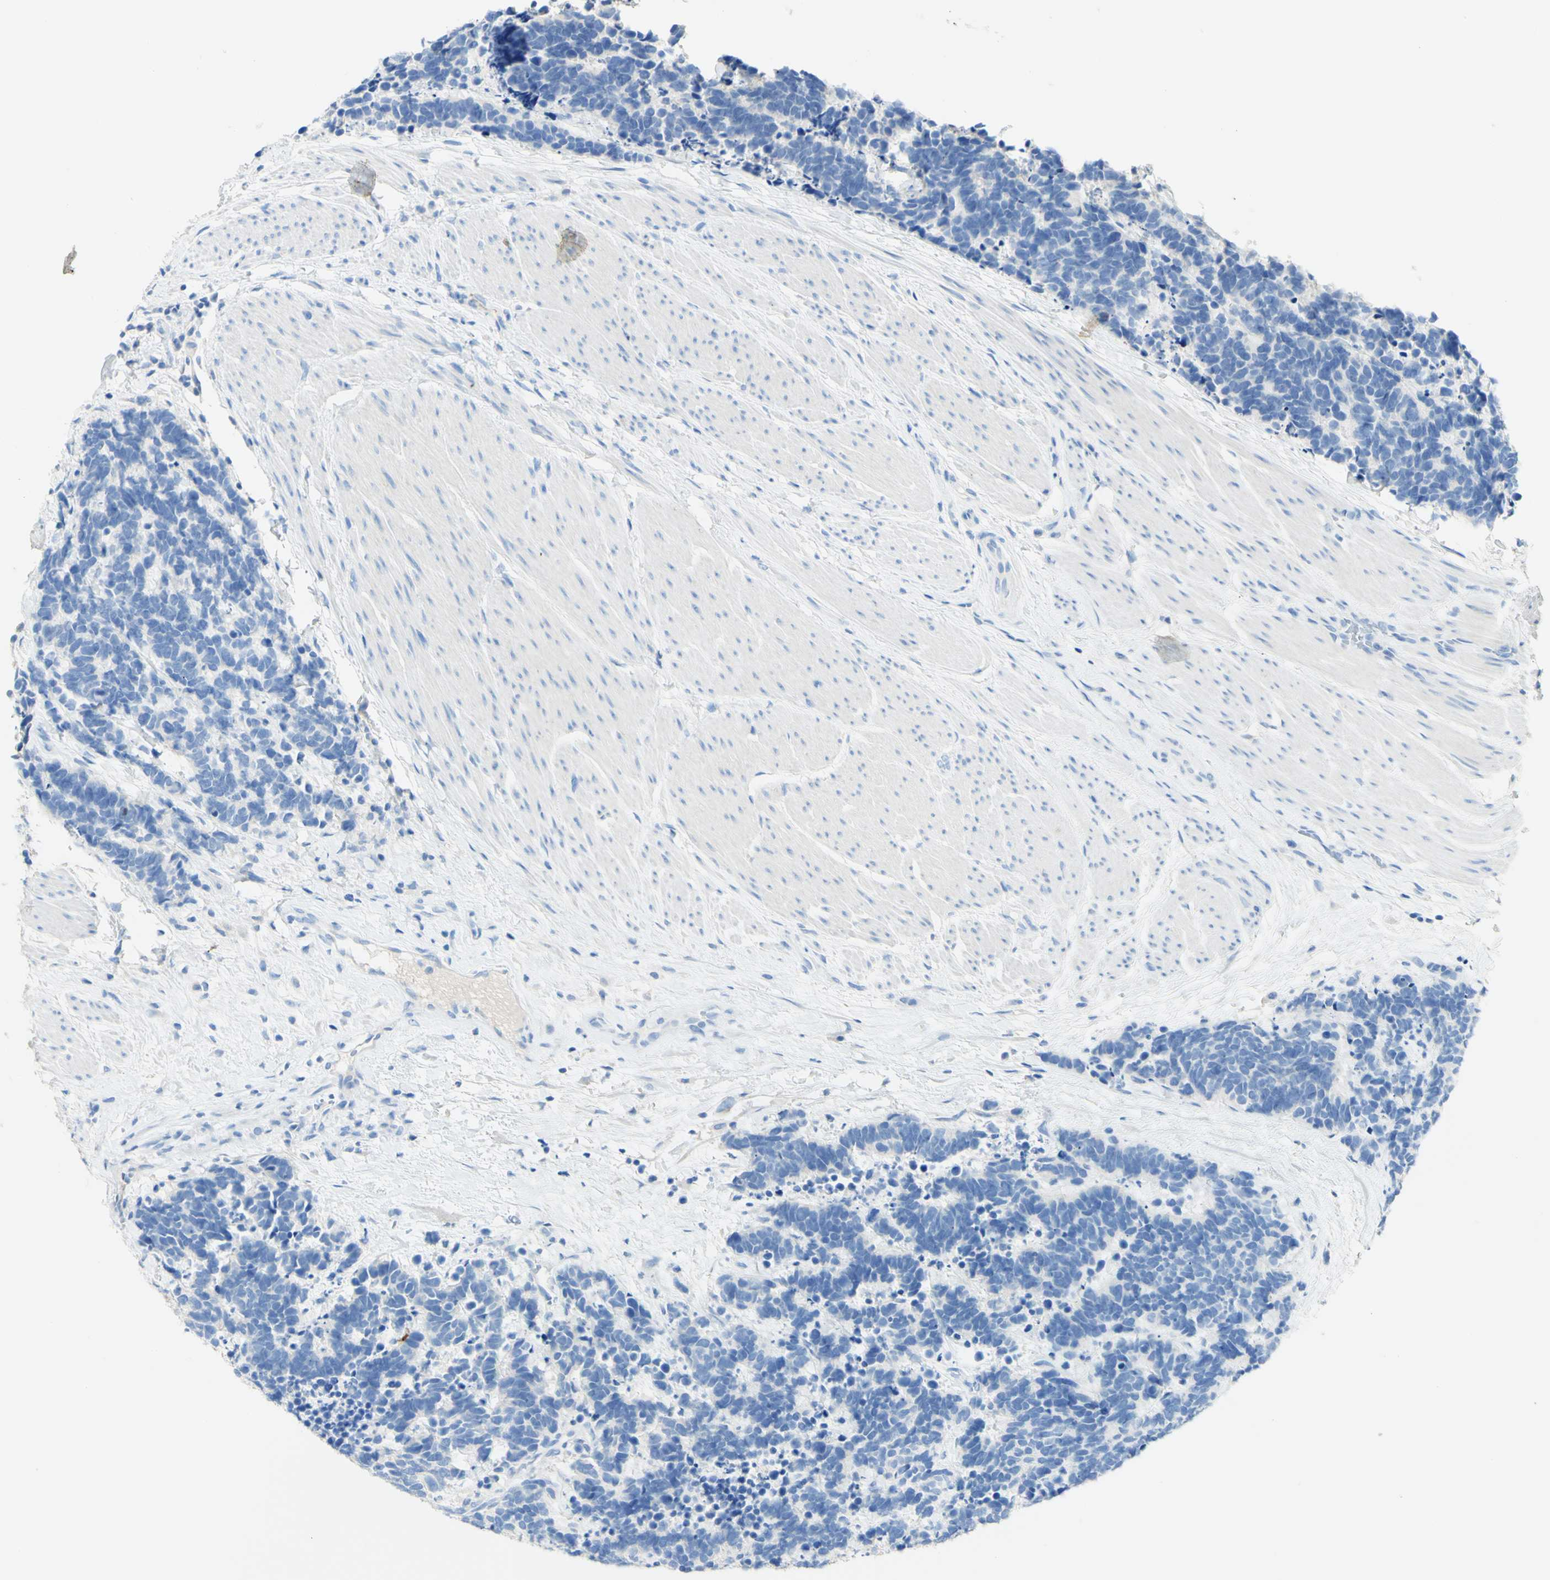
{"staining": {"intensity": "negative", "quantity": "none", "location": "none"}, "tissue": "carcinoid", "cell_type": "Tumor cells", "image_type": "cancer", "snomed": [{"axis": "morphology", "description": "Carcinoma, NOS"}, {"axis": "morphology", "description": "Carcinoid, malignant, NOS"}, {"axis": "topography", "description": "Urinary bladder"}], "caption": "High power microscopy photomicrograph of an immunohistochemistry photomicrograph of carcinoma, revealing no significant staining in tumor cells. The staining was performed using DAB (3,3'-diaminobenzidine) to visualize the protein expression in brown, while the nuclei were stained in blue with hematoxylin (Magnification: 20x).", "gene": "PIGR", "patient": {"sex": "male", "age": 57}}